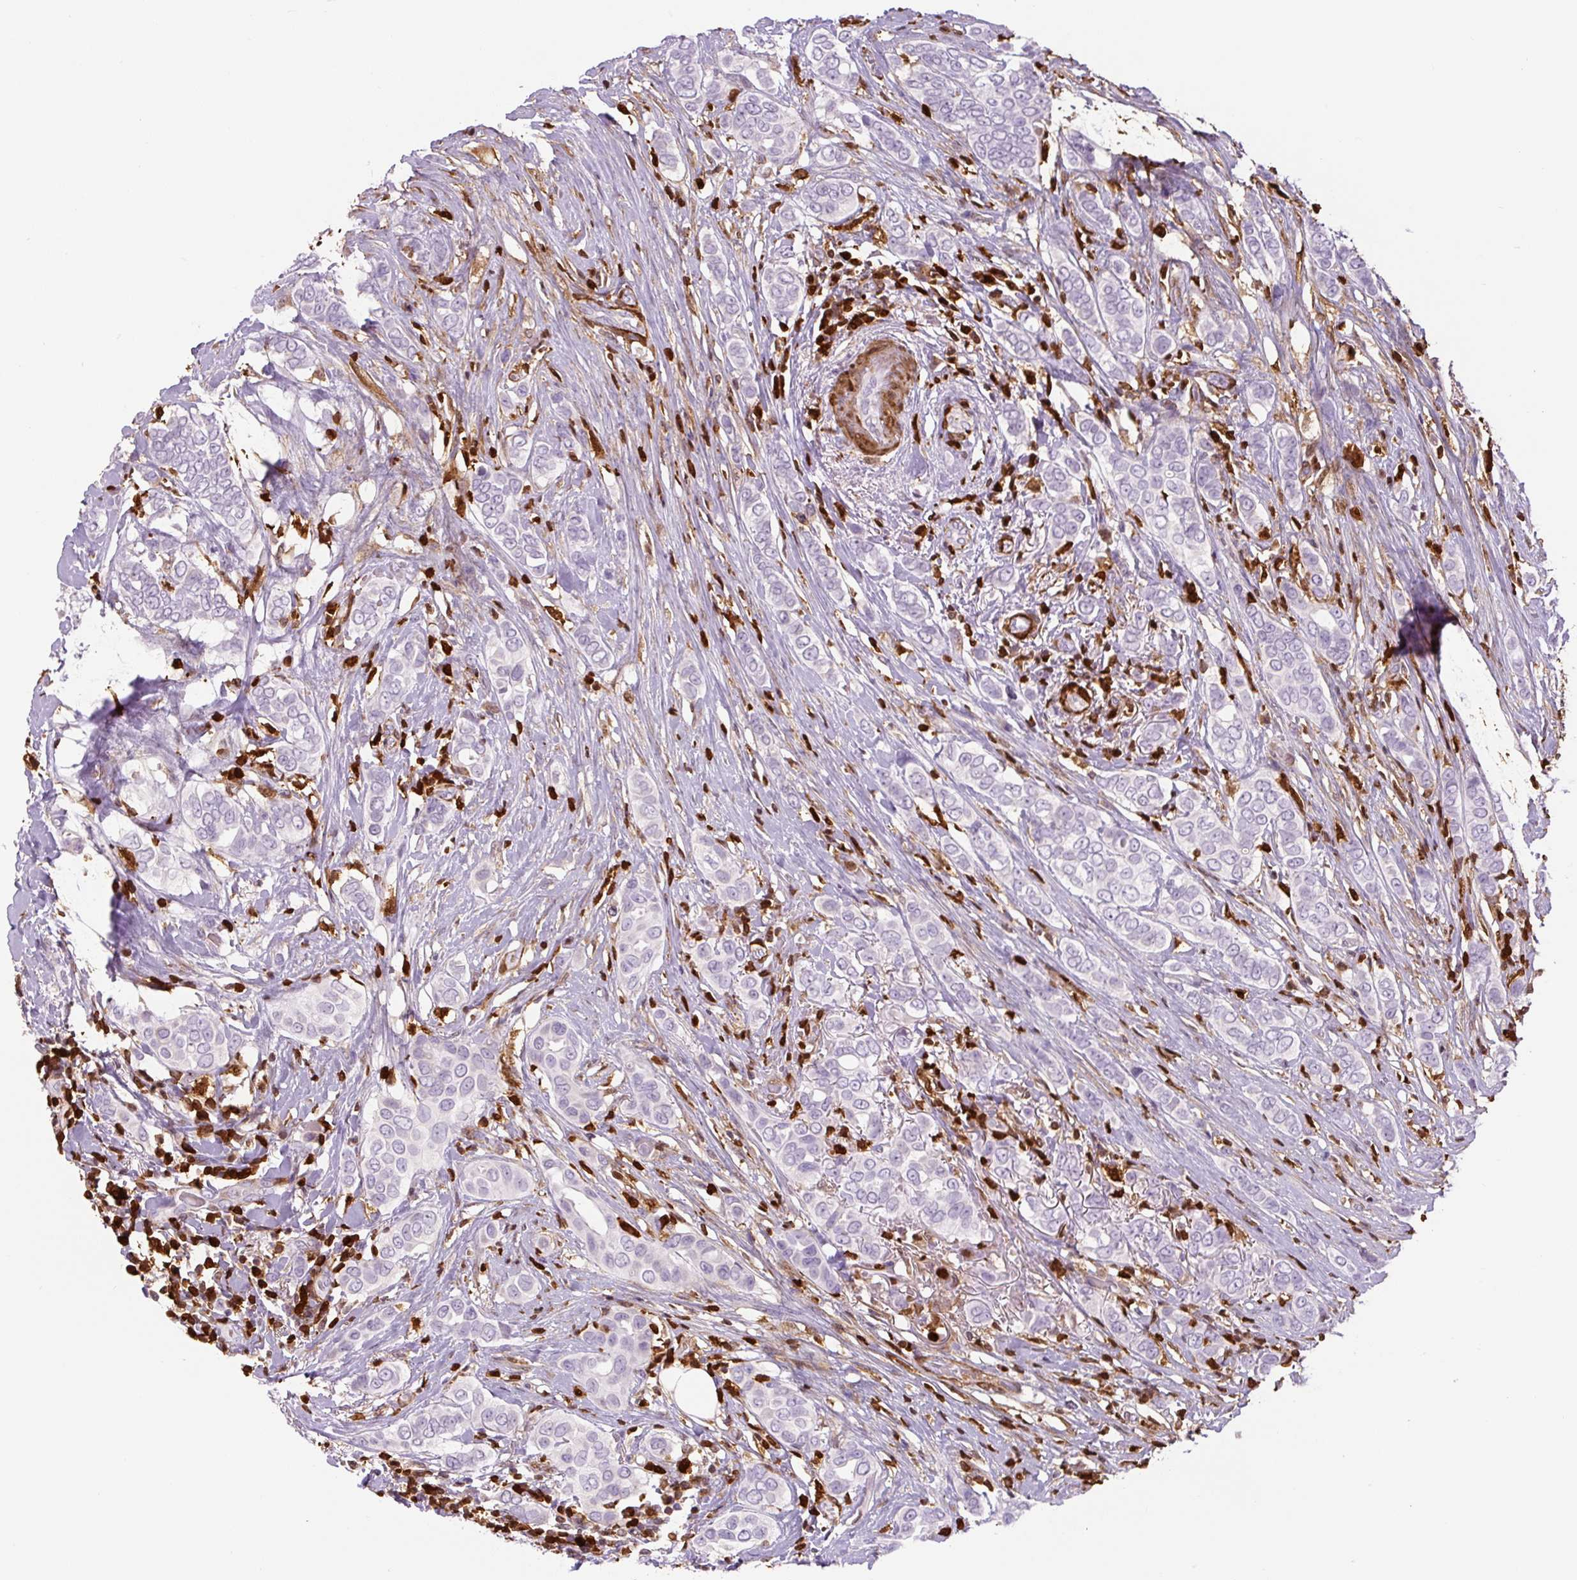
{"staining": {"intensity": "negative", "quantity": "none", "location": "none"}, "tissue": "breast cancer", "cell_type": "Tumor cells", "image_type": "cancer", "snomed": [{"axis": "morphology", "description": "Lobular carcinoma"}, {"axis": "topography", "description": "Breast"}], "caption": "Photomicrograph shows no protein expression in tumor cells of lobular carcinoma (breast) tissue.", "gene": "S100A4", "patient": {"sex": "female", "age": 51}}